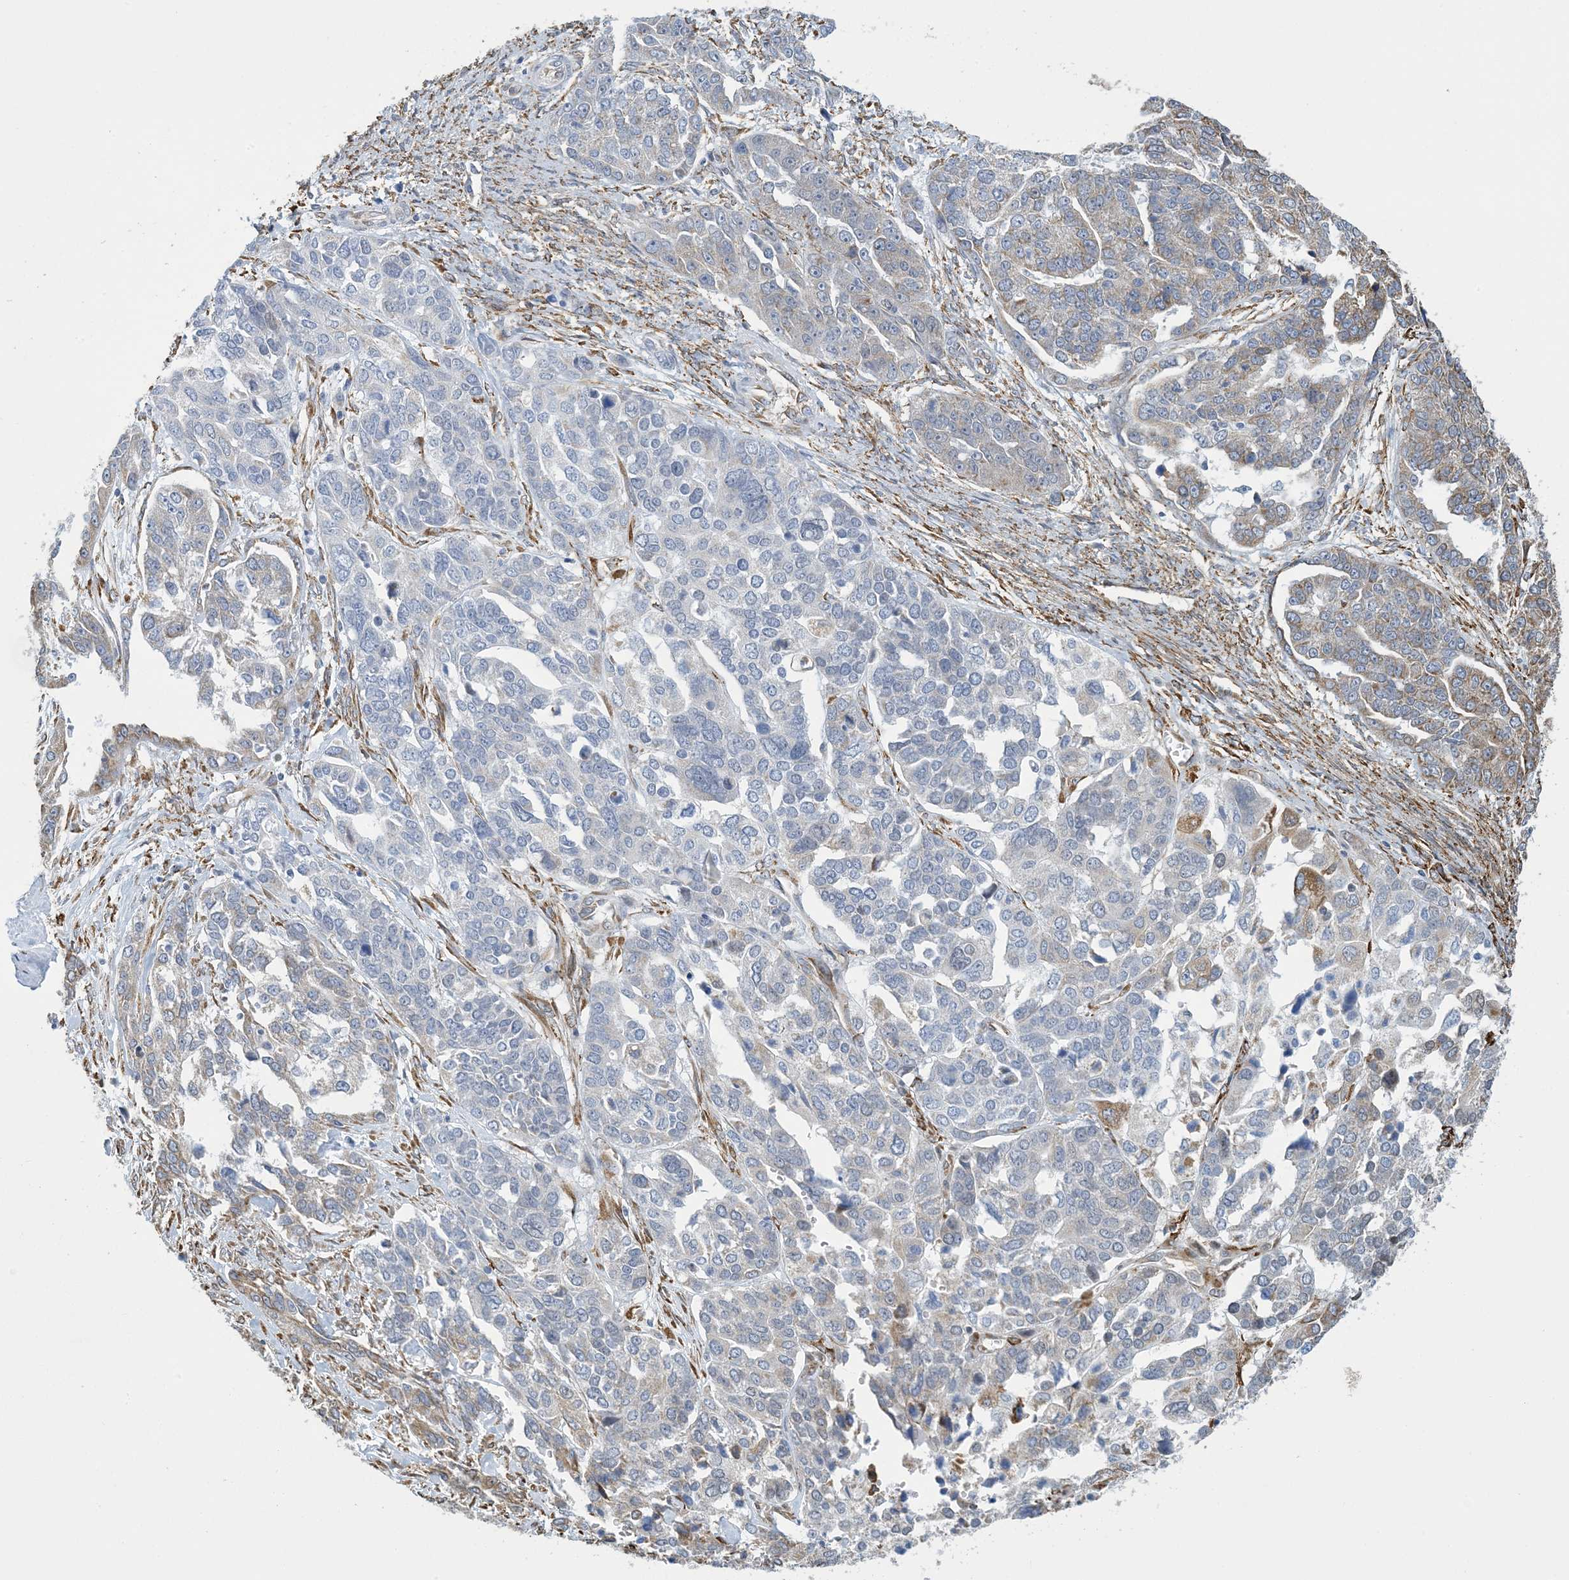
{"staining": {"intensity": "weak", "quantity": "25%-75%", "location": "cytoplasmic/membranous"}, "tissue": "ovarian cancer", "cell_type": "Tumor cells", "image_type": "cancer", "snomed": [{"axis": "morphology", "description": "Cystadenocarcinoma, serous, NOS"}, {"axis": "topography", "description": "Ovary"}], "caption": "IHC (DAB (3,3'-diaminobenzidine)) staining of serous cystadenocarcinoma (ovarian) displays weak cytoplasmic/membranous protein positivity in about 25%-75% of tumor cells.", "gene": "CCDC14", "patient": {"sex": "female", "age": 44}}